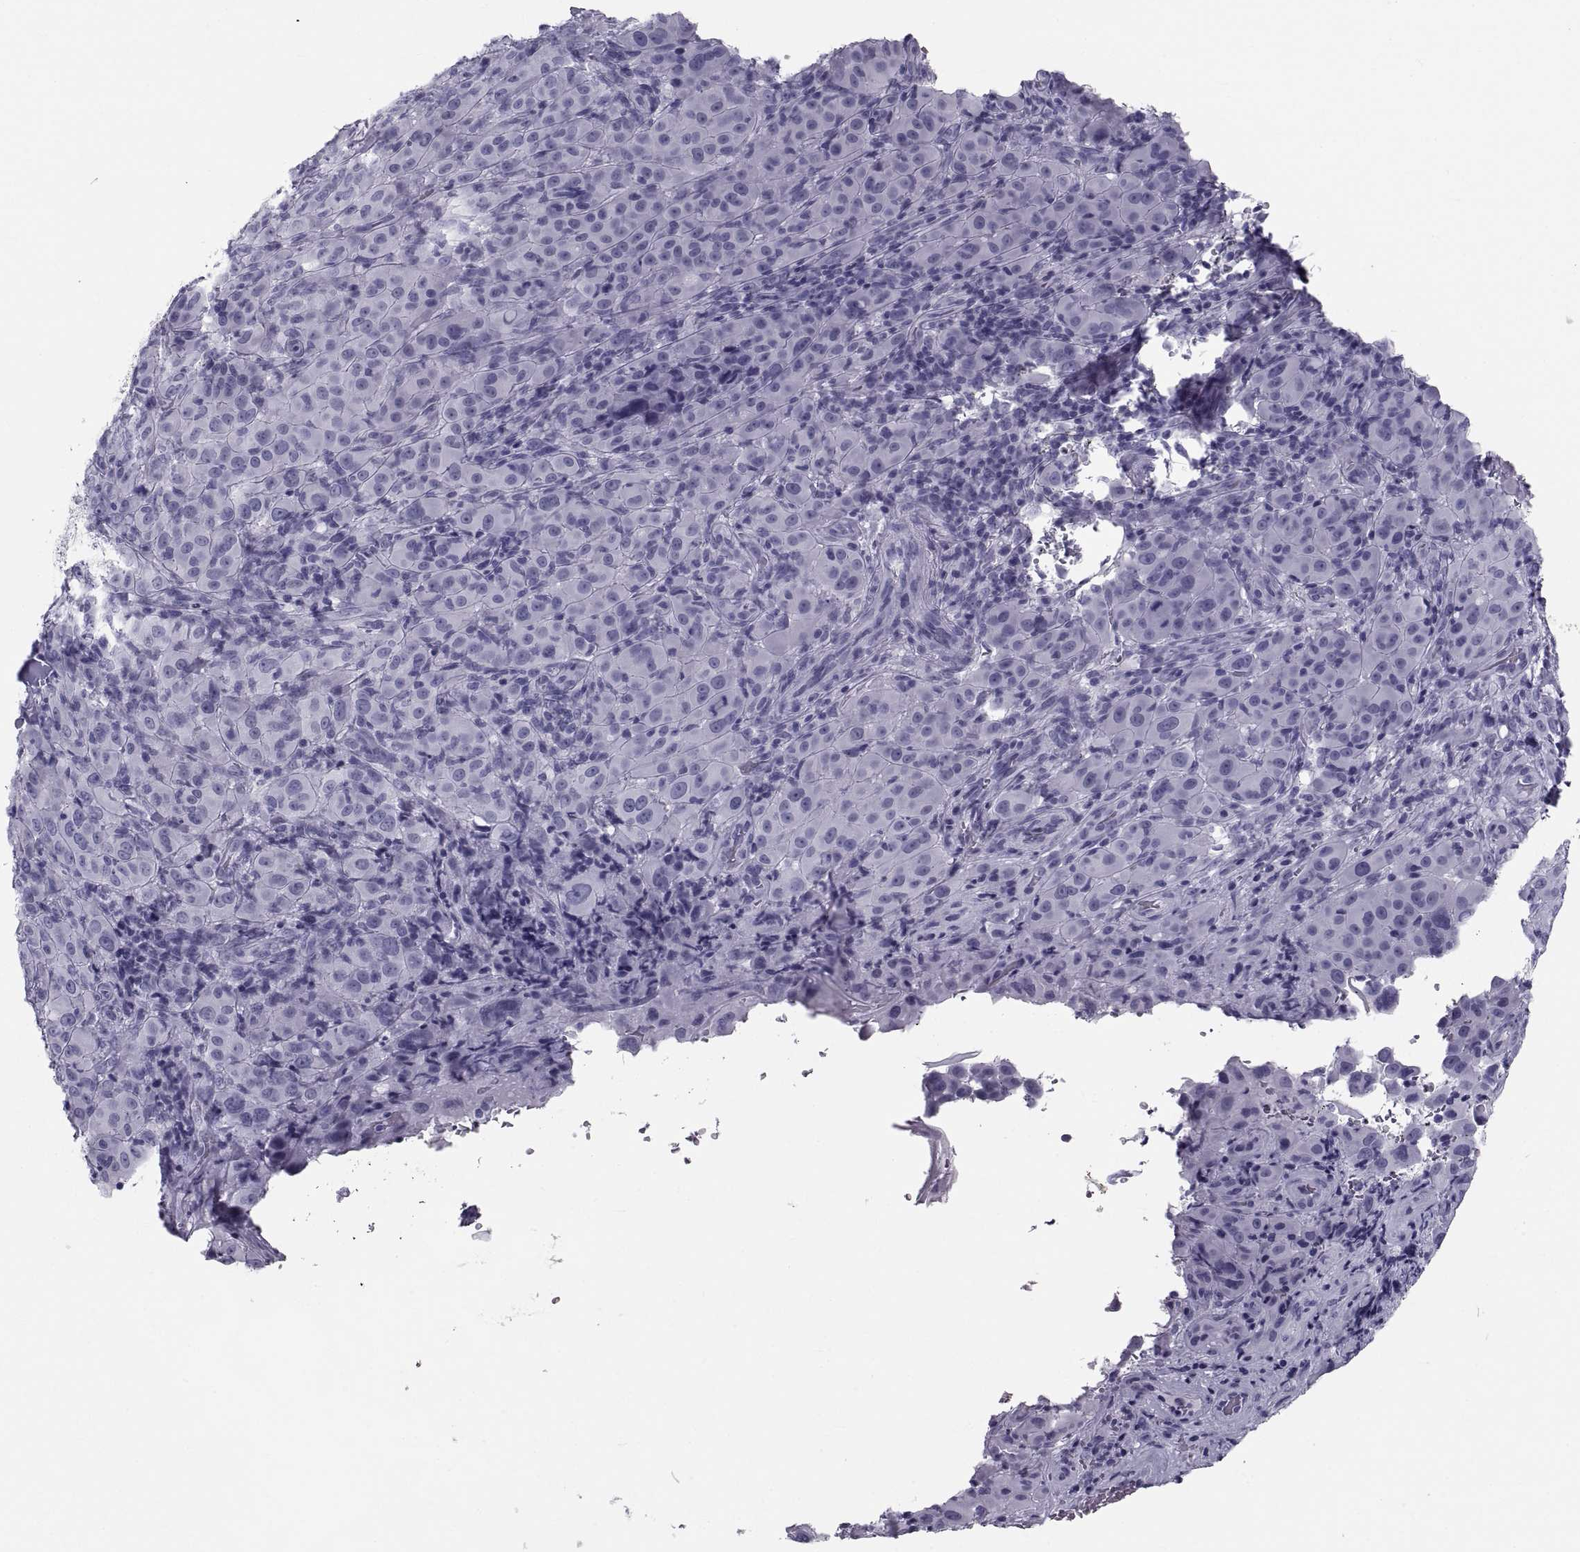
{"staining": {"intensity": "negative", "quantity": "none", "location": "none"}, "tissue": "melanoma", "cell_type": "Tumor cells", "image_type": "cancer", "snomed": [{"axis": "morphology", "description": "Malignant melanoma, NOS"}, {"axis": "topography", "description": "Skin"}], "caption": "Immunohistochemical staining of melanoma exhibits no significant expression in tumor cells.", "gene": "CRISP1", "patient": {"sex": "female", "age": 87}}